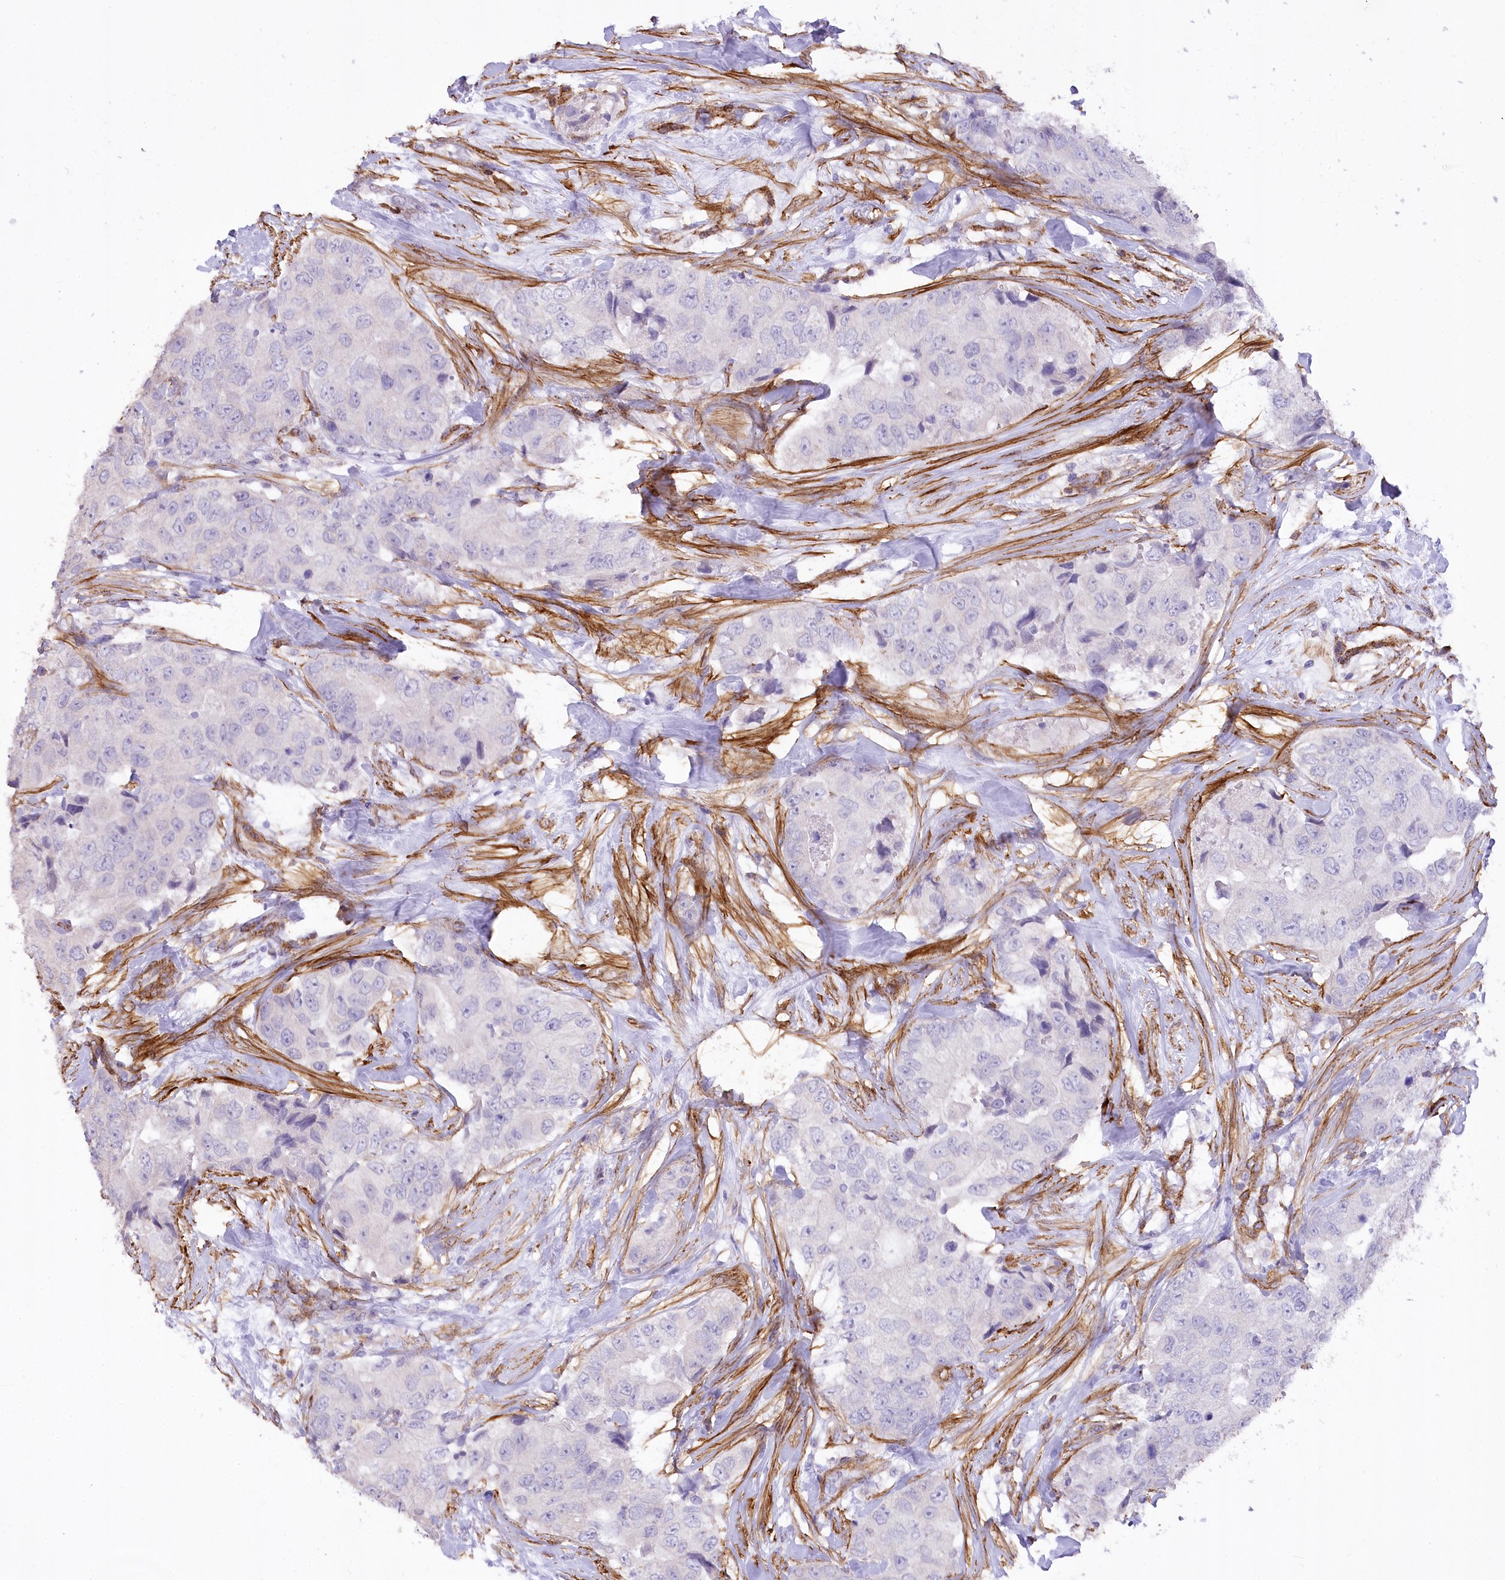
{"staining": {"intensity": "negative", "quantity": "none", "location": "none"}, "tissue": "breast cancer", "cell_type": "Tumor cells", "image_type": "cancer", "snomed": [{"axis": "morphology", "description": "Duct carcinoma"}, {"axis": "topography", "description": "Breast"}], "caption": "The image demonstrates no staining of tumor cells in breast cancer (intraductal carcinoma).", "gene": "SYNPO2", "patient": {"sex": "female", "age": 62}}